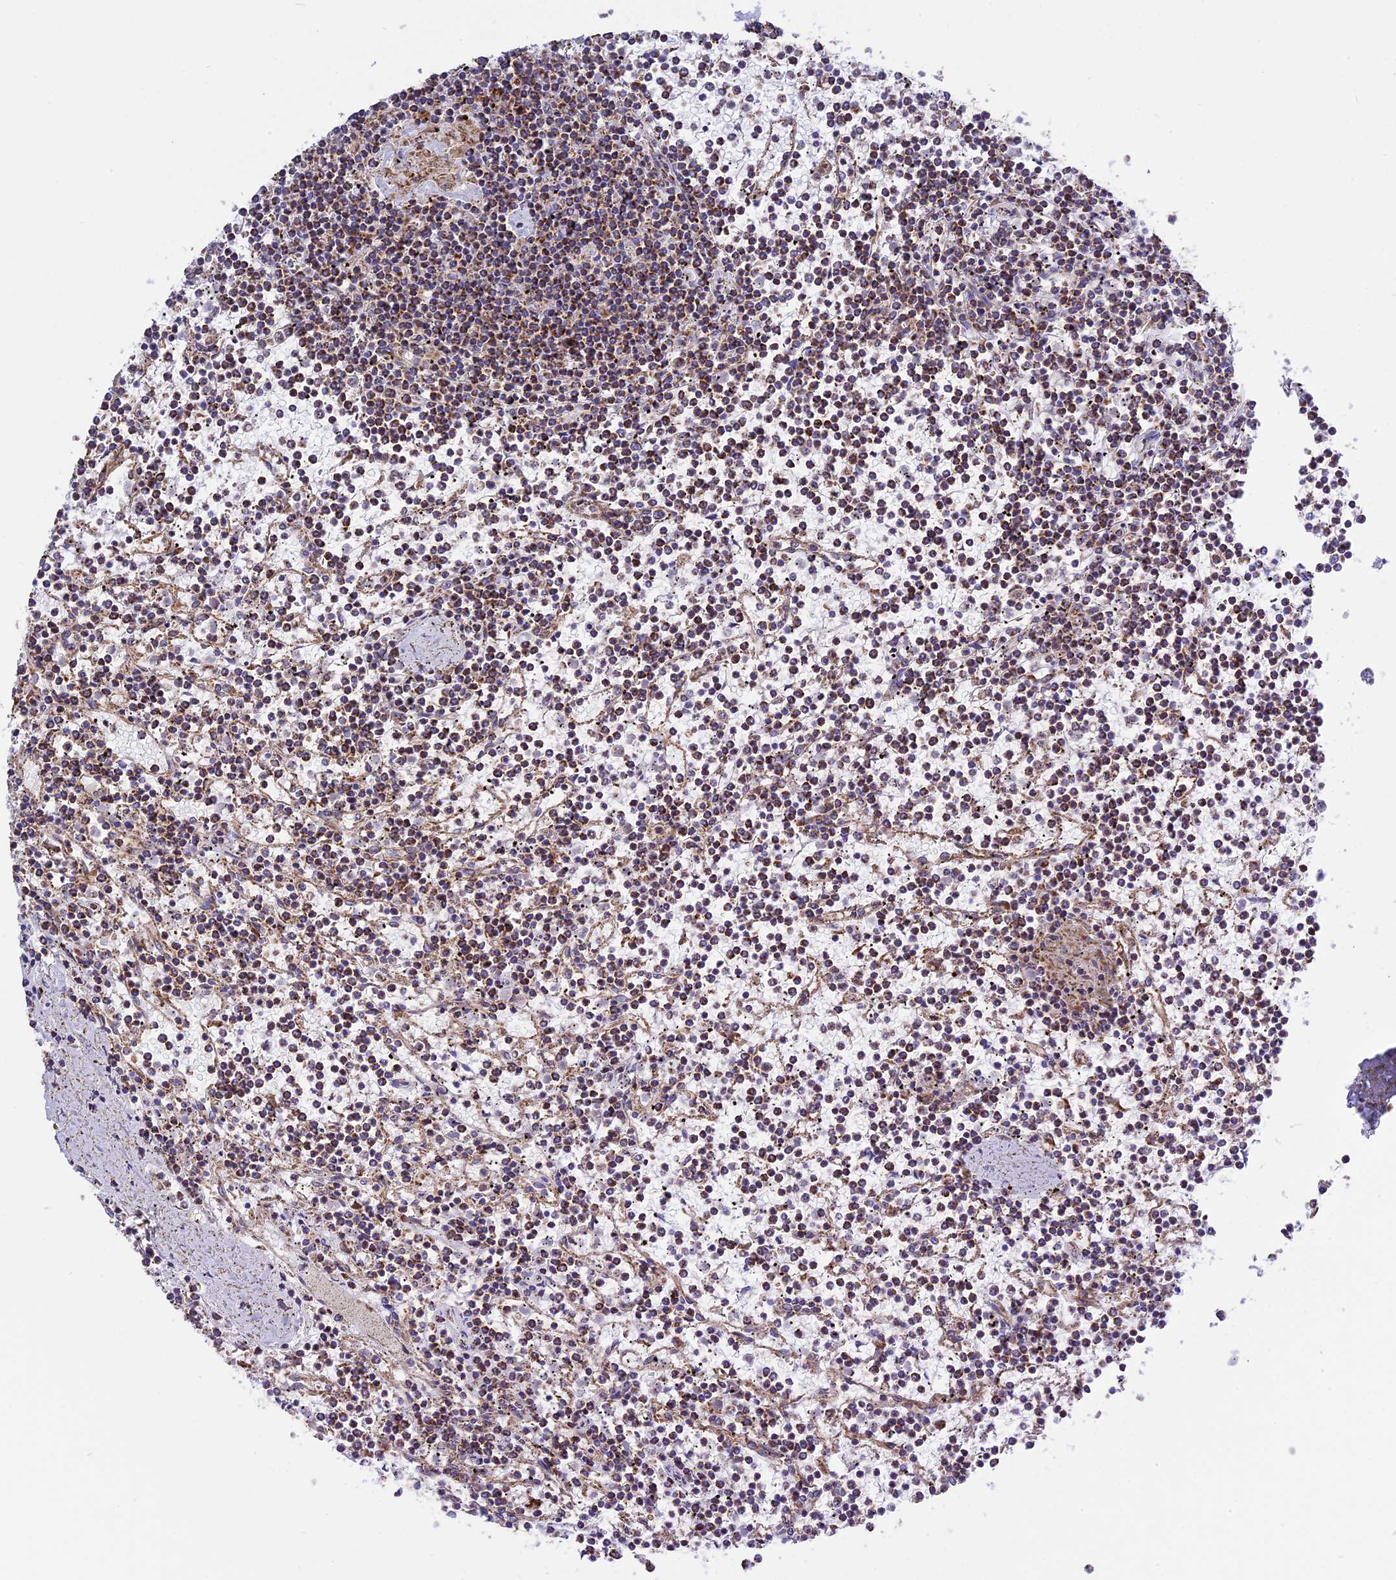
{"staining": {"intensity": "strong", "quantity": "<25%", "location": "cytoplasmic/membranous"}, "tissue": "lymphoma", "cell_type": "Tumor cells", "image_type": "cancer", "snomed": [{"axis": "morphology", "description": "Malignant lymphoma, non-Hodgkin's type, Low grade"}, {"axis": "topography", "description": "Spleen"}], "caption": "Immunohistochemical staining of human lymphoma displays strong cytoplasmic/membranous protein positivity in about <25% of tumor cells. The protein of interest is shown in brown color, while the nuclei are stained blue.", "gene": "TTC4", "patient": {"sex": "female", "age": 19}}